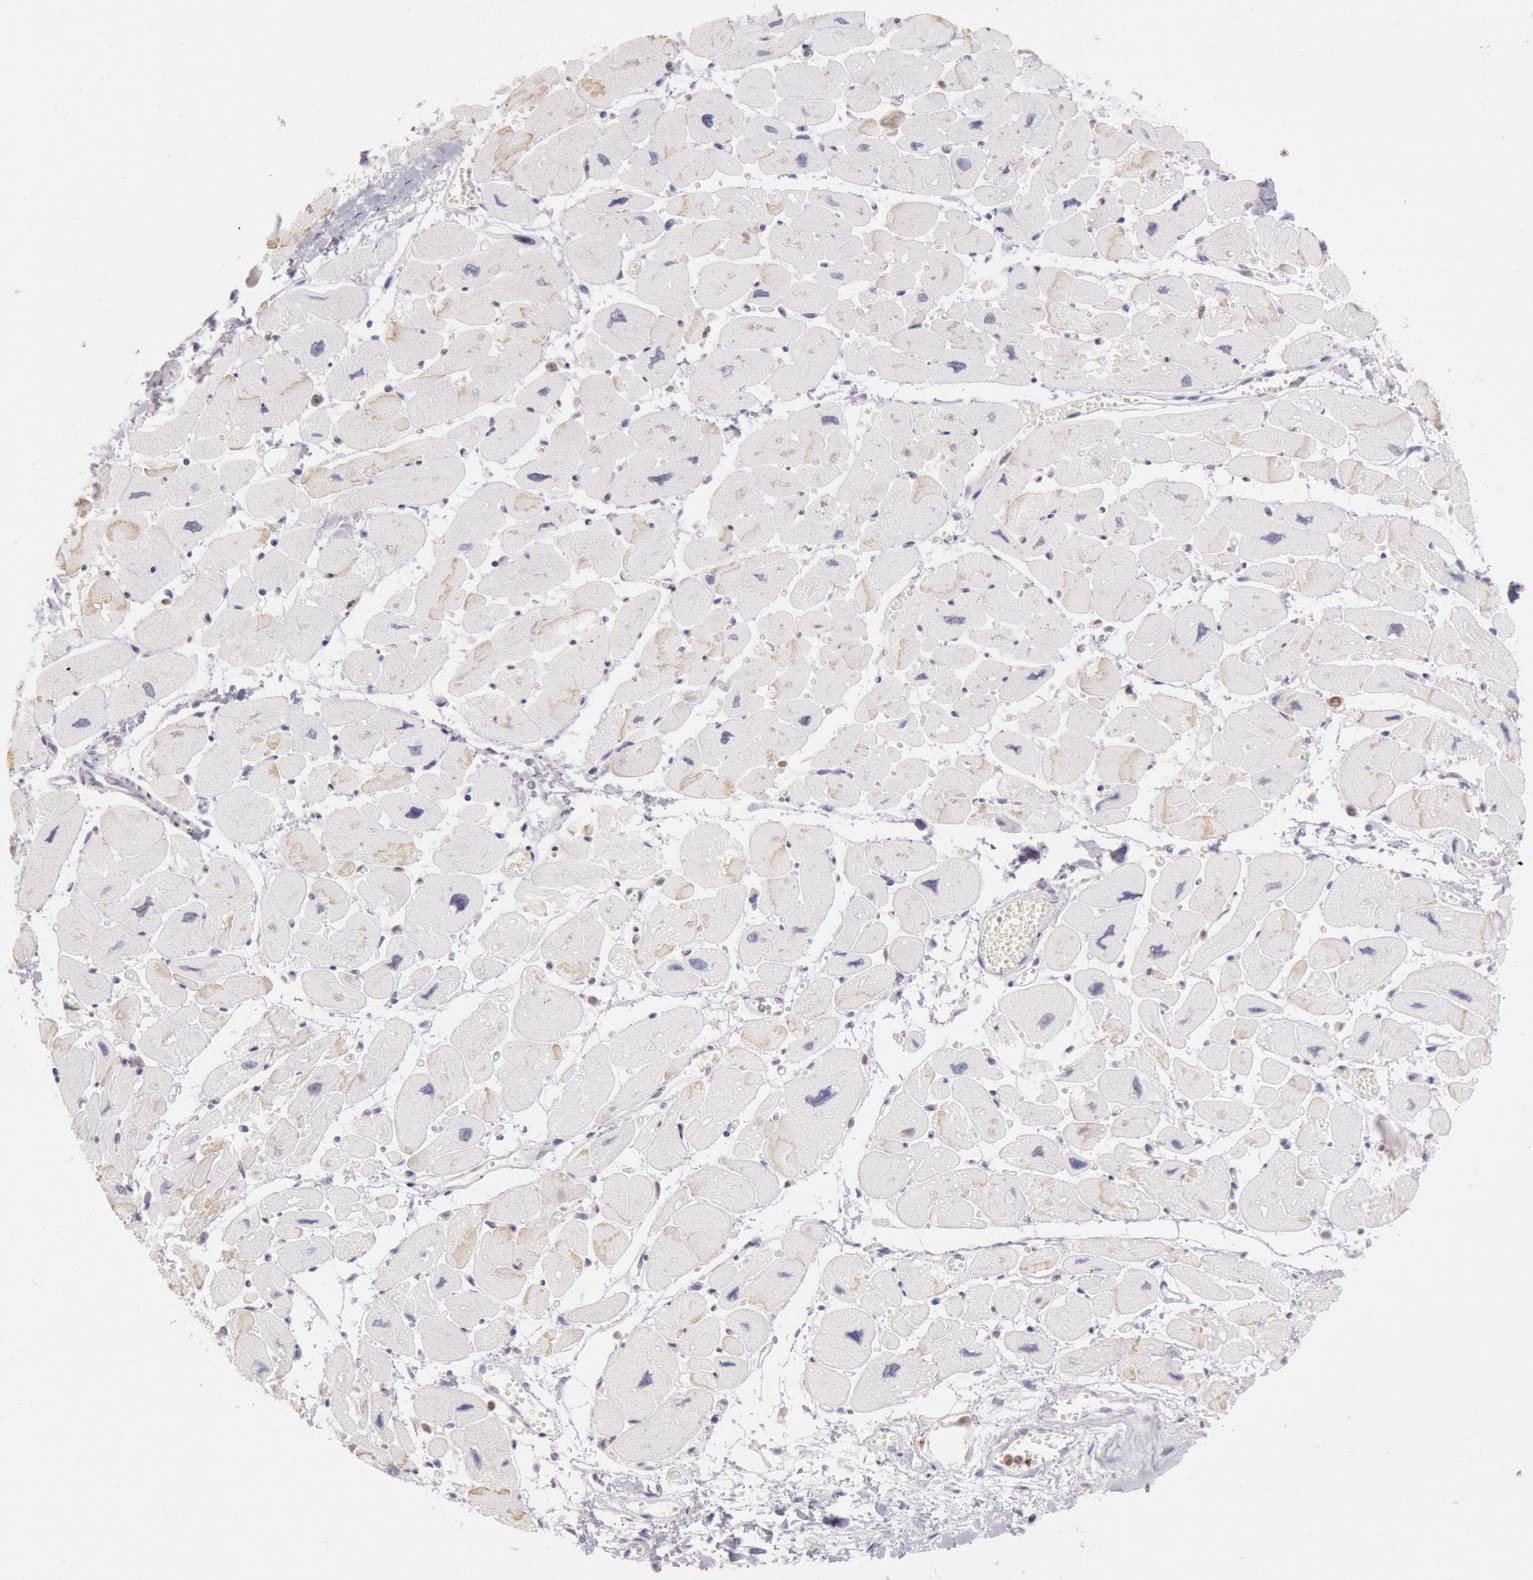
{"staining": {"intensity": "weak", "quantity": "<25%", "location": "cytoplasmic/membranous"}, "tissue": "heart muscle", "cell_type": "Cardiomyocytes", "image_type": "normal", "snomed": [{"axis": "morphology", "description": "Normal tissue, NOS"}, {"axis": "topography", "description": "Heart"}], "caption": "Immunohistochemistry (IHC) of normal heart muscle exhibits no staining in cardiomyocytes.", "gene": "HIF1A", "patient": {"sex": "female", "age": 54}}